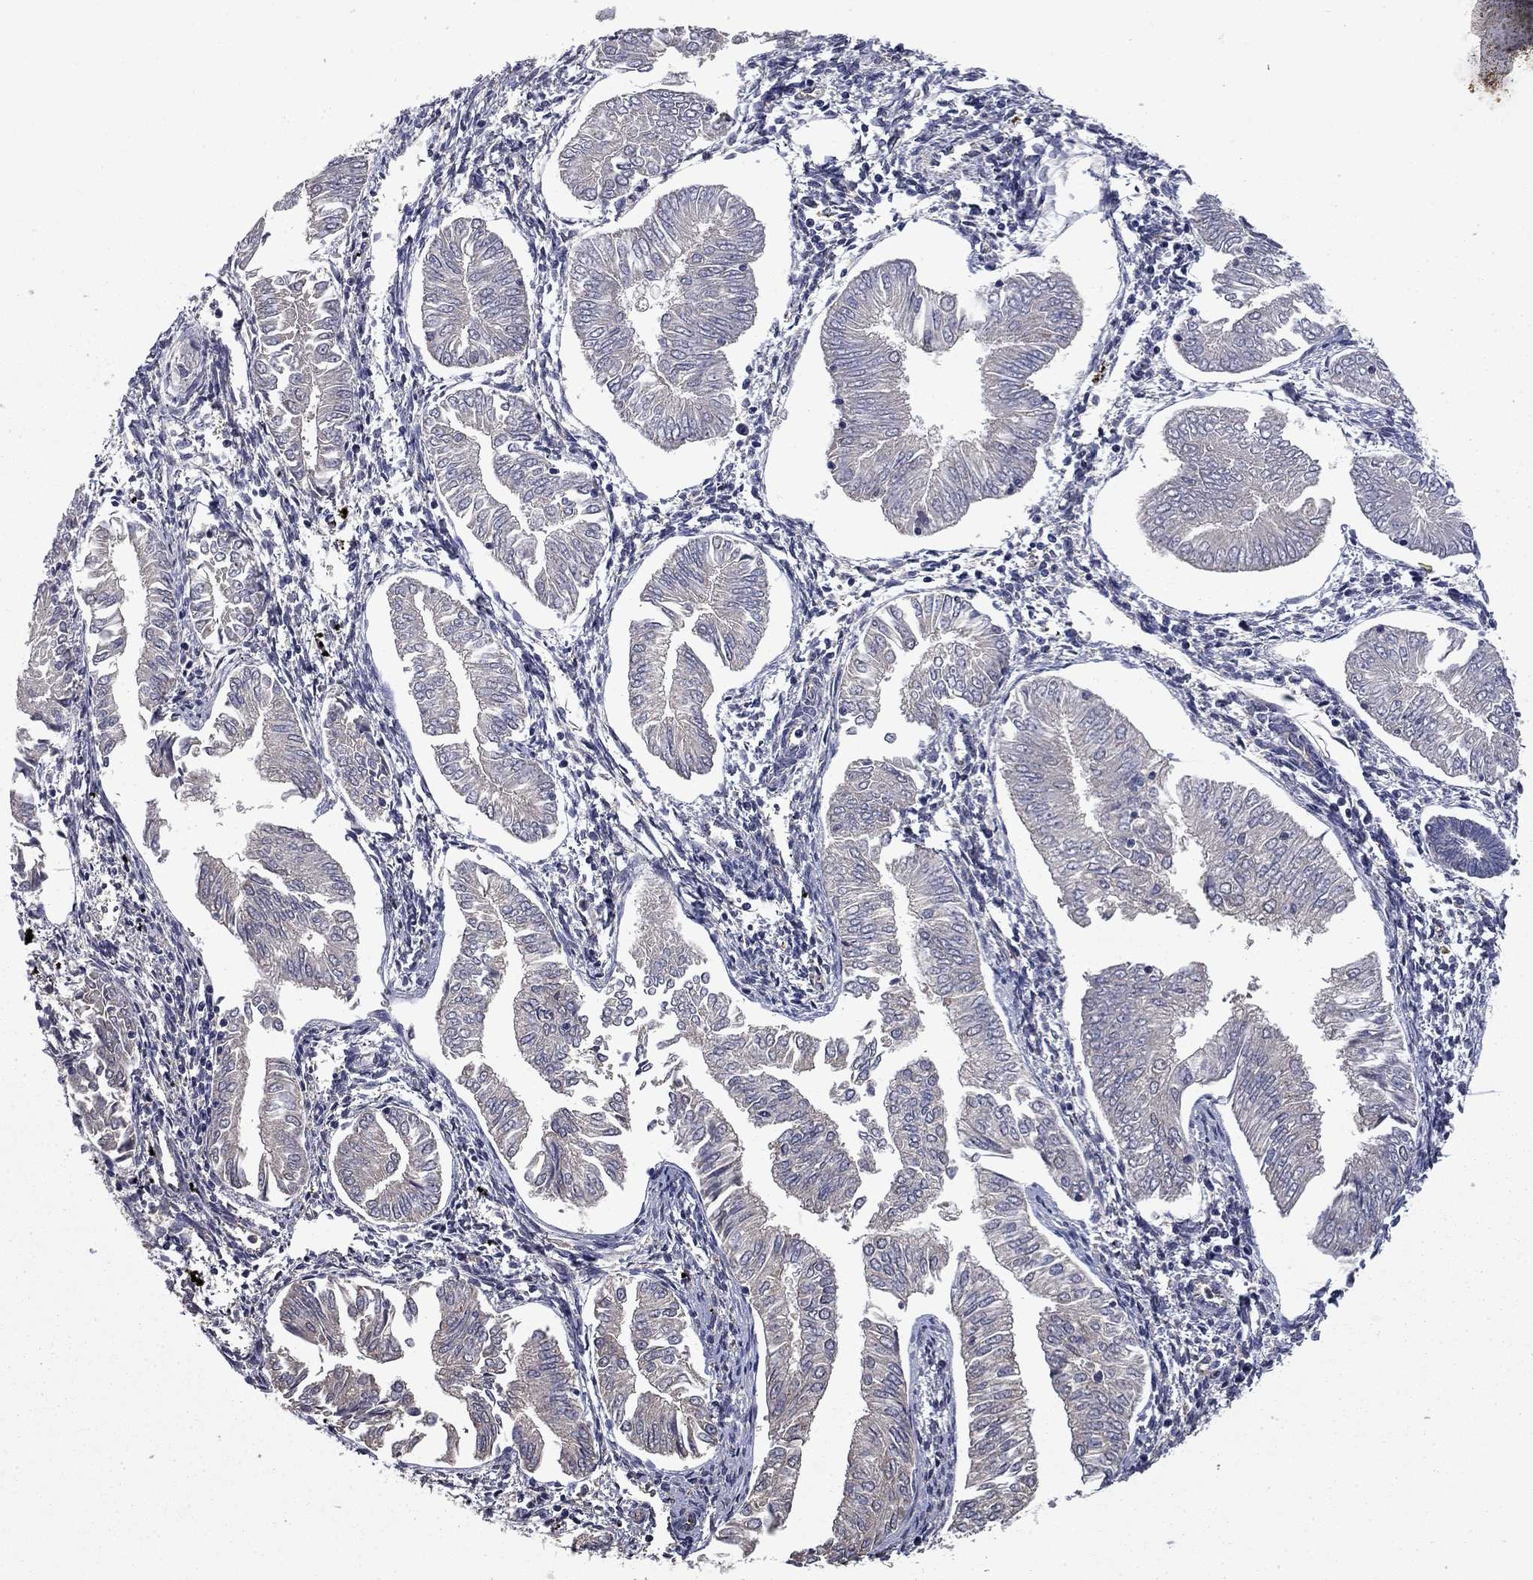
{"staining": {"intensity": "negative", "quantity": "none", "location": "none"}, "tissue": "endometrial cancer", "cell_type": "Tumor cells", "image_type": "cancer", "snomed": [{"axis": "morphology", "description": "Adenocarcinoma, NOS"}, {"axis": "topography", "description": "Endometrium"}], "caption": "Immunohistochemistry (IHC) image of neoplastic tissue: endometrial cancer stained with DAB (3,3'-diaminobenzidine) demonstrates no significant protein staining in tumor cells.", "gene": "MFAP3L", "patient": {"sex": "female", "age": 53}}